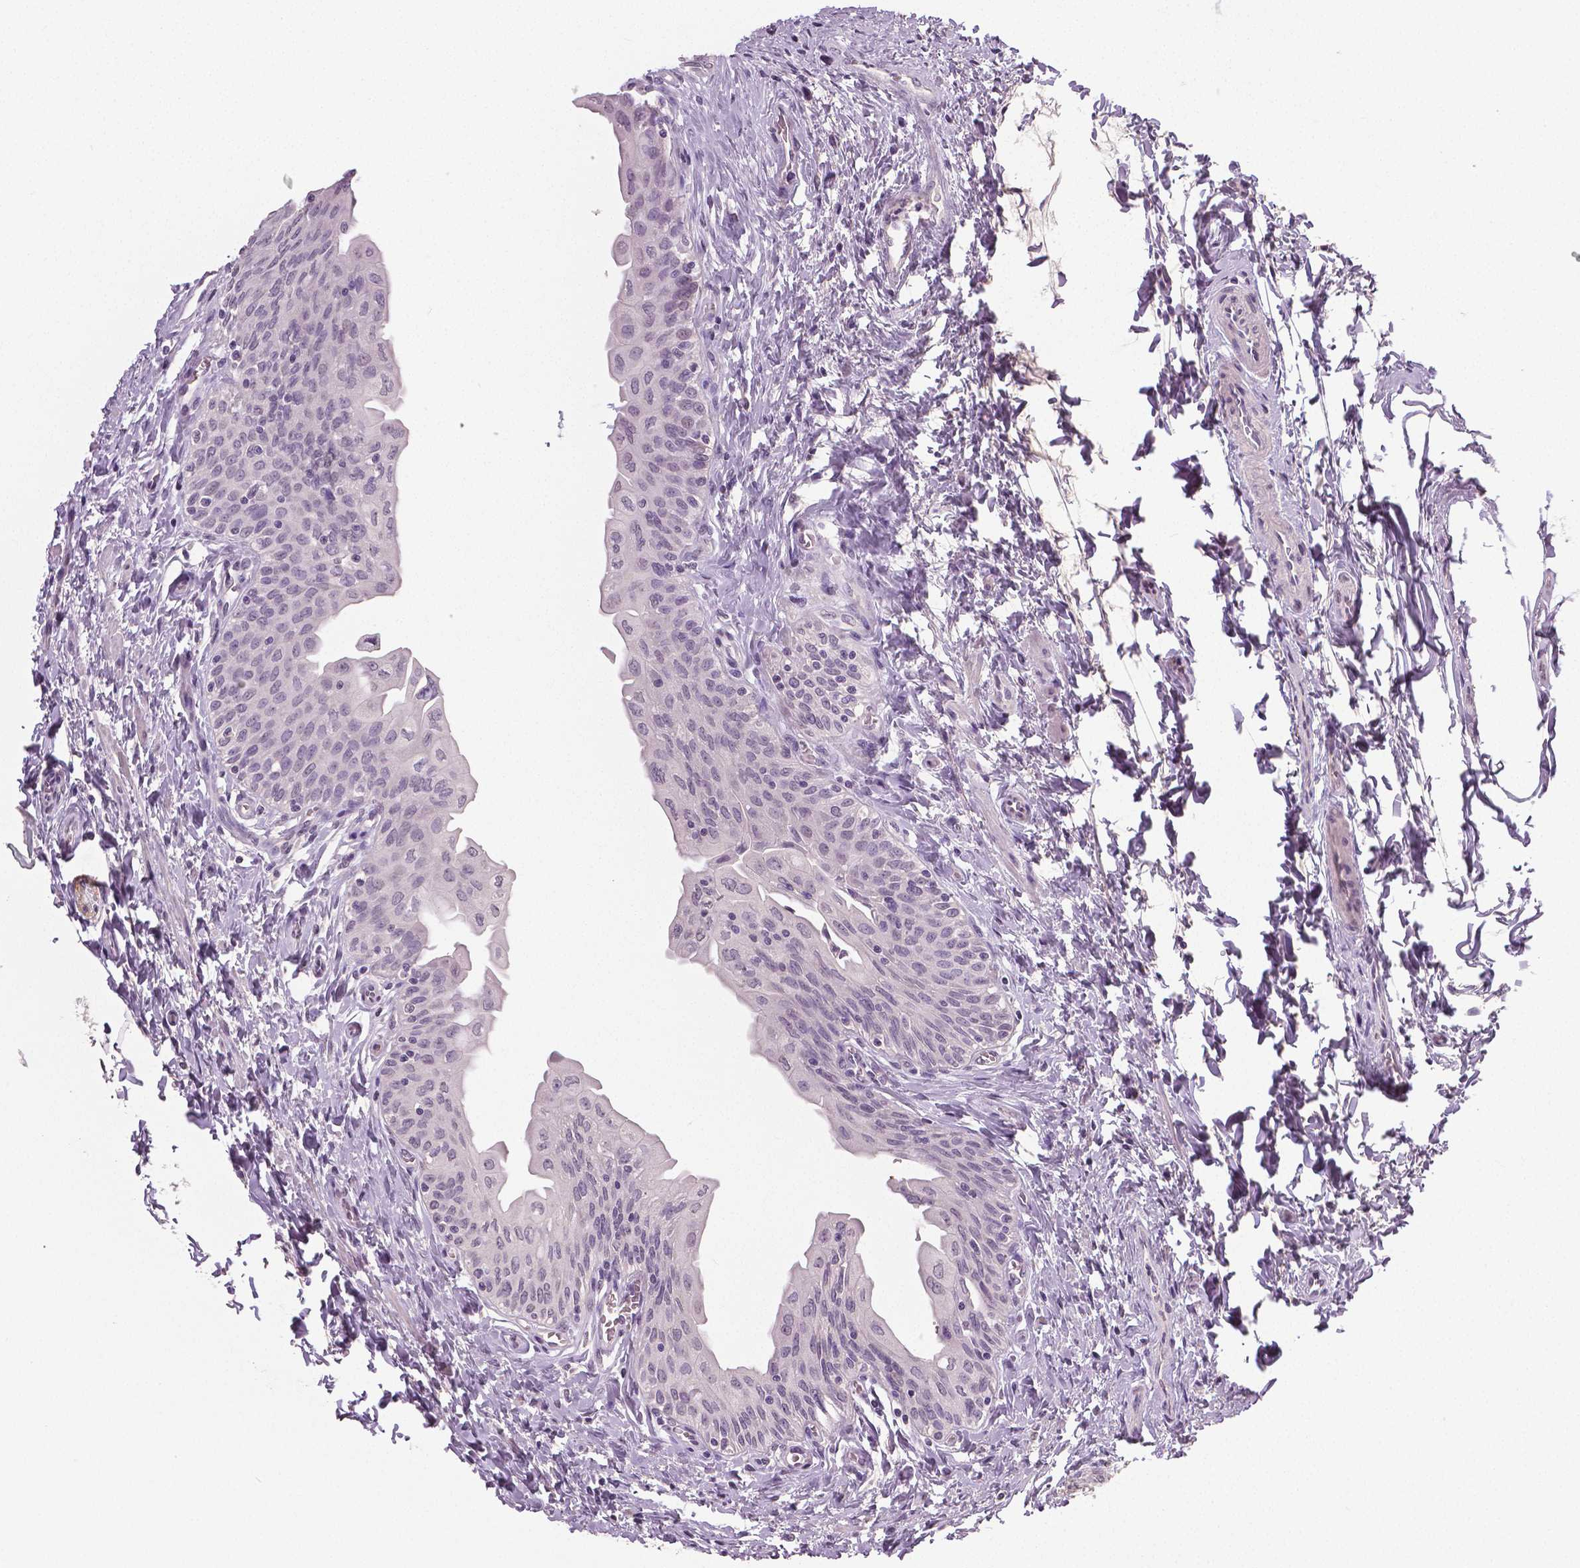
{"staining": {"intensity": "negative", "quantity": "none", "location": "none"}, "tissue": "urinary bladder", "cell_type": "Urothelial cells", "image_type": "normal", "snomed": [{"axis": "morphology", "description": "Normal tissue, NOS"}, {"axis": "topography", "description": "Urinary bladder"}], "caption": "High magnification brightfield microscopy of benign urinary bladder stained with DAB (brown) and counterstained with hematoxylin (blue): urothelial cells show no significant expression. (Brightfield microscopy of DAB IHC at high magnification).", "gene": "NECAB1", "patient": {"sex": "male", "age": 56}}